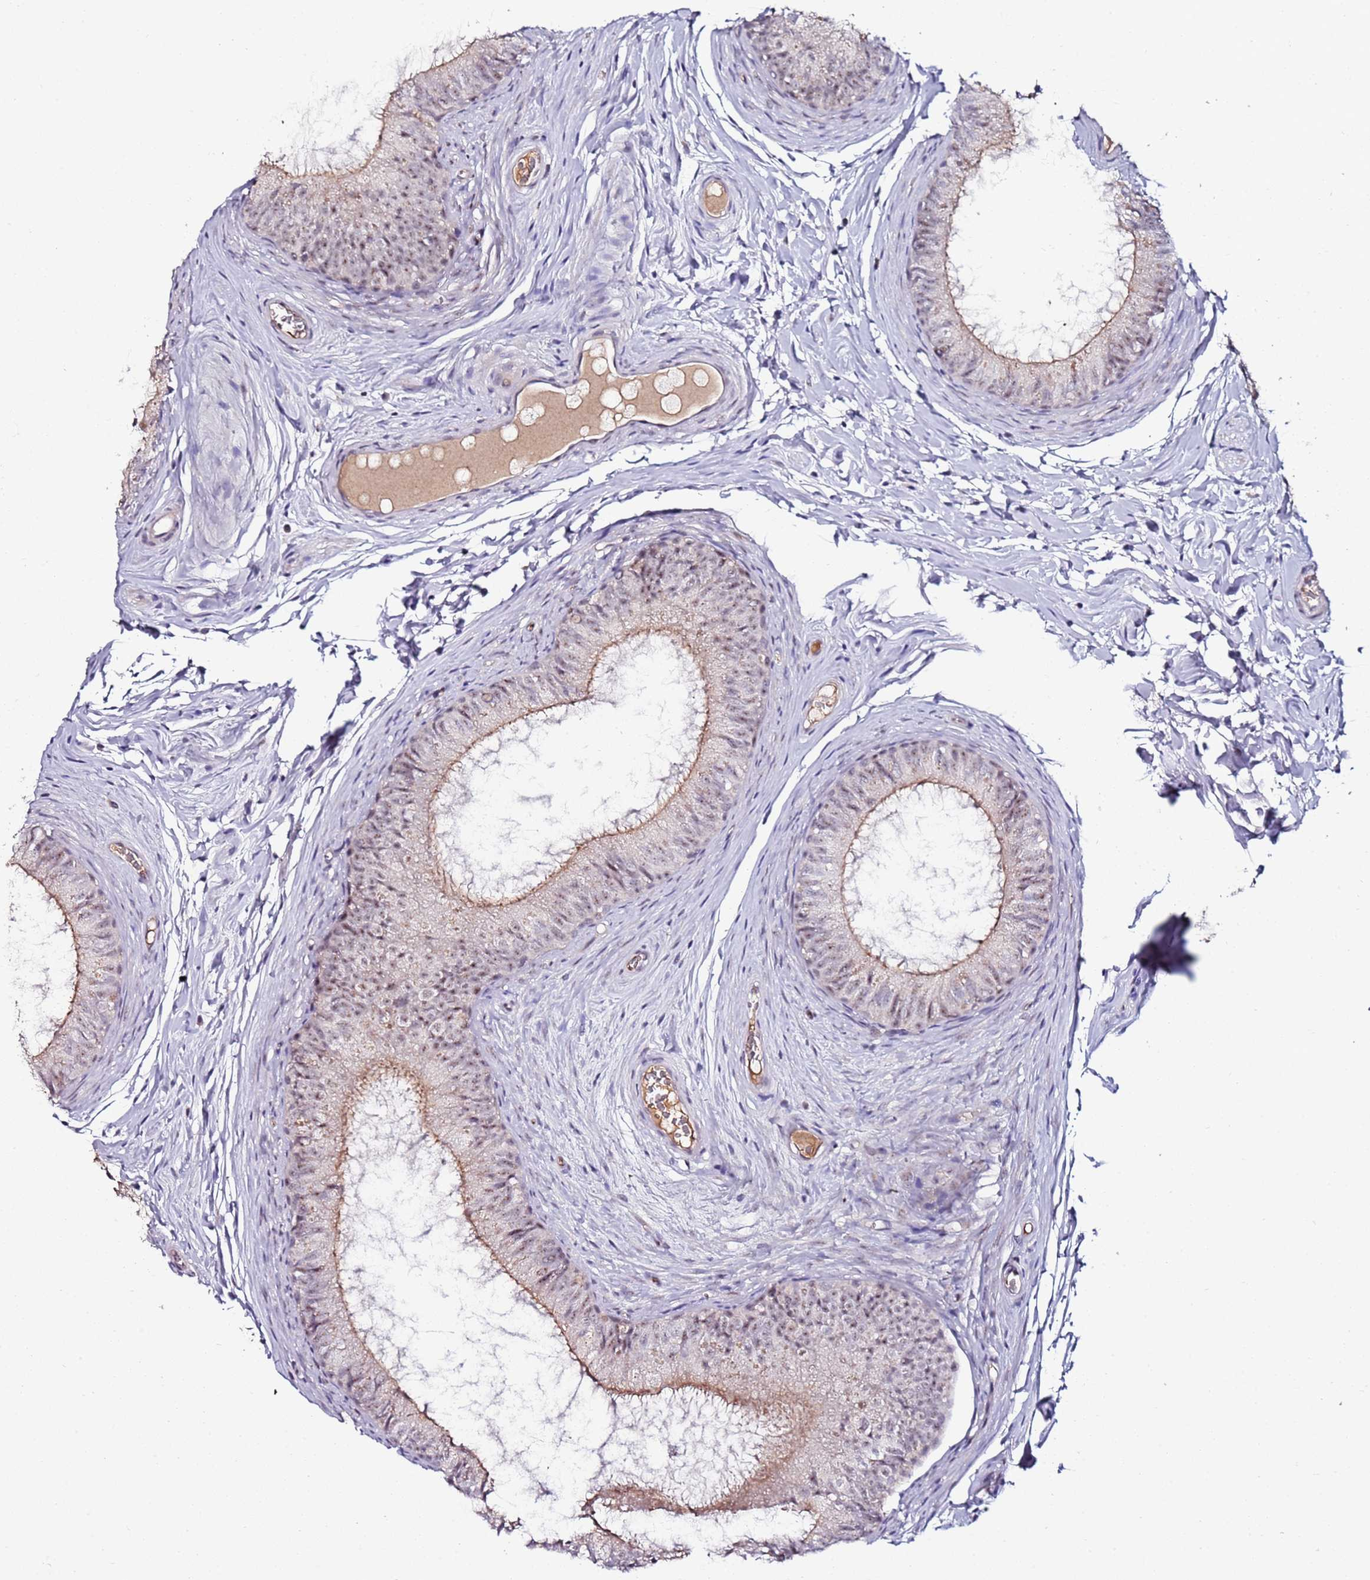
{"staining": {"intensity": "weak", "quantity": "25%-75%", "location": "cytoplasmic/membranous,nuclear"}, "tissue": "epididymis", "cell_type": "Glandular cells", "image_type": "normal", "snomed": [{"axis": "morphology", "description": "Normal tissue, NOS"}, {"axis": "topography", "description": "Epididymis"}], "caption": "High-power microscopy captured an IHC image of normal epididymis, revealing weak cytoplasmic/membranous,nuclear positivity in approximately 25%-75% of glandular cells.", "gene": "DUSP28", "patient": {"sex": "male", "age": 25}}